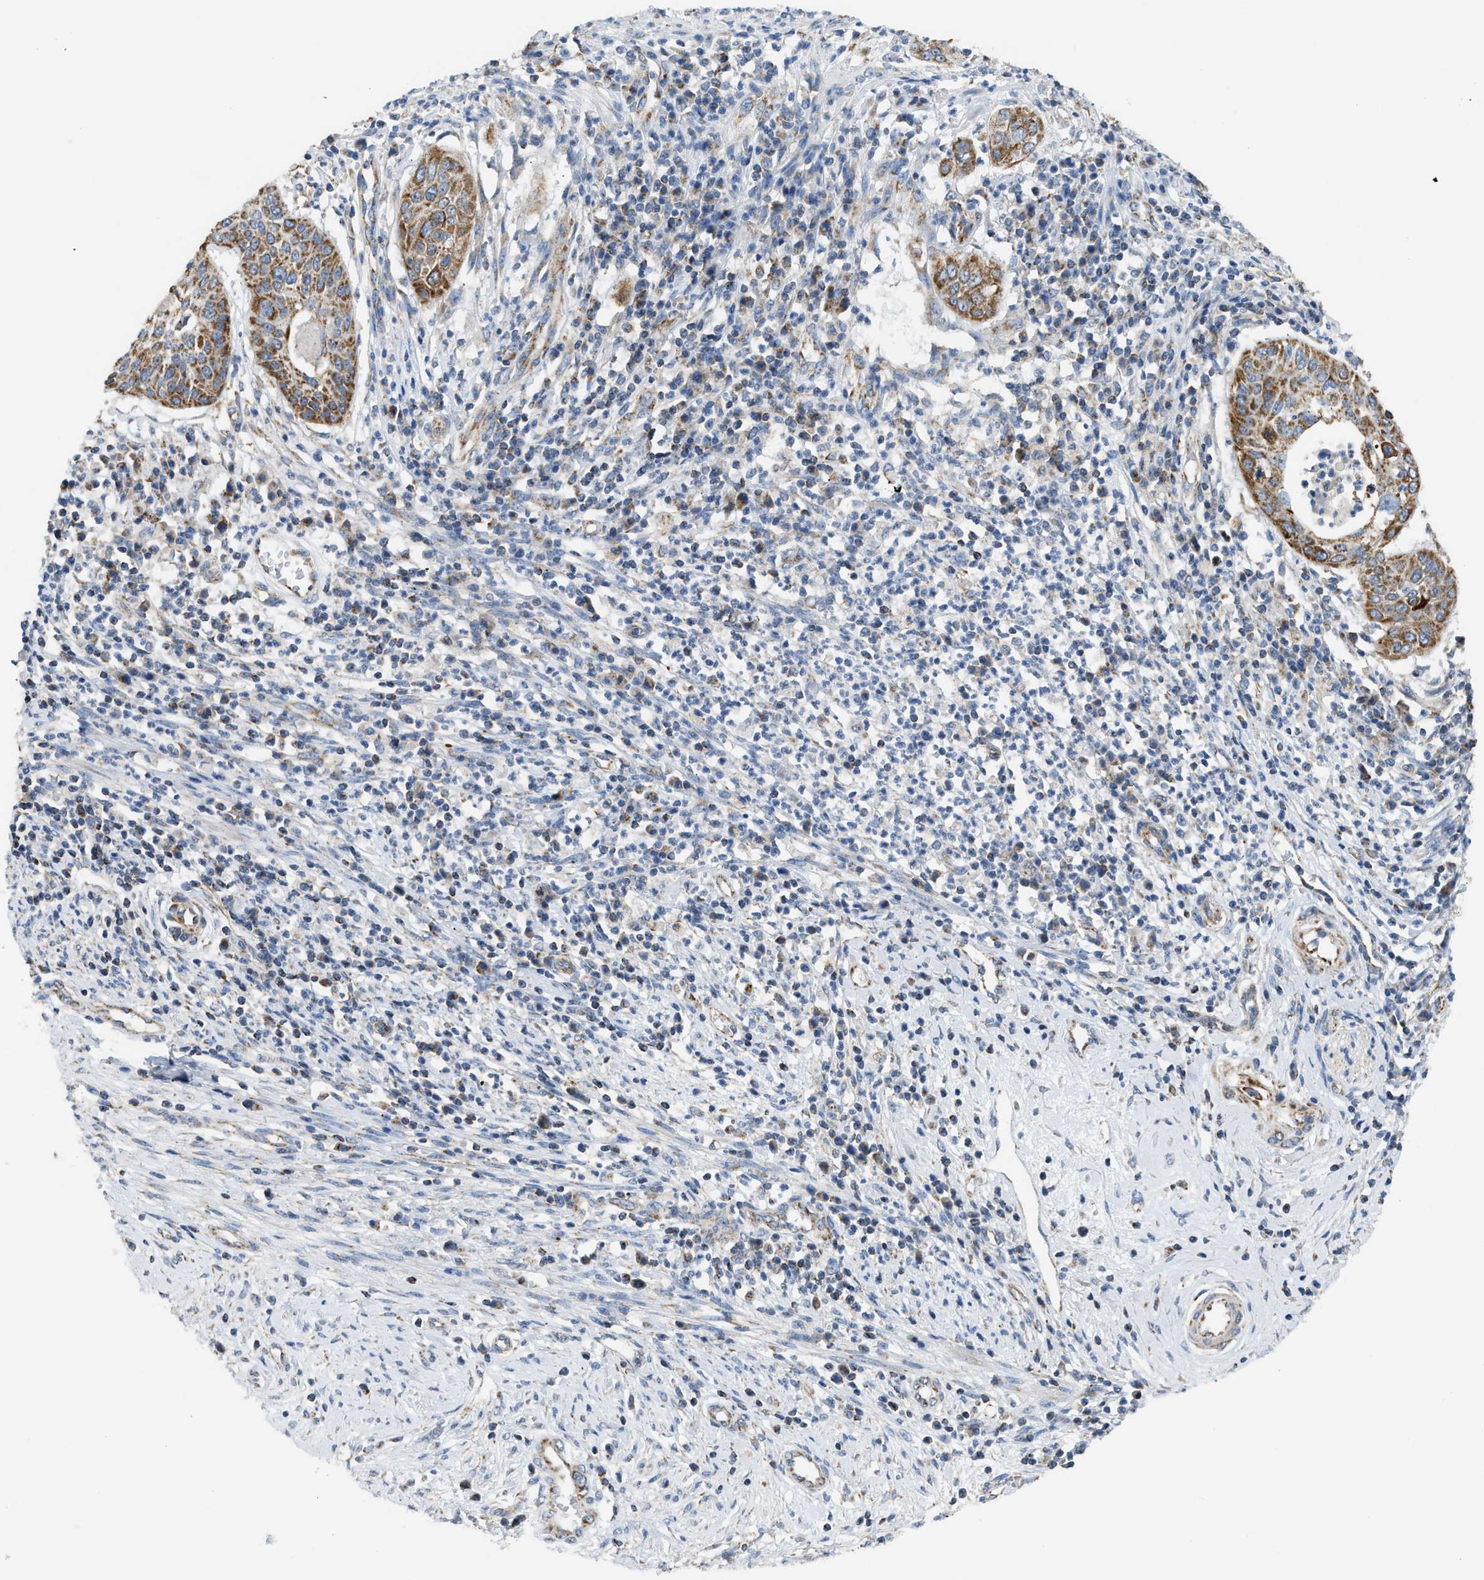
{"staining": {"intensity": "moderate", "quantity": ">75%", "location": "cytoplasmic/membranous"}, "tissue": "cervical cancer", "cell_type": "Tumor cells", "image_type": "cancer", "snomed": [{"axis": "morphology", "description": "Normal tissue, NOS"}, {"axis": "morphology", "description": "Squamous cell carcinoma, NOS"}, {"axis": "topography", "description": "Cervix"}], "caption": "Immunohistochemistry (IHC) (DAB (3,3'-diaminobenzidine)) staining of human cervical squamous cell carcinoma exhibits moderate cytoplasmic/membranous protein expression in about >75% of tumor cells. The staining was performed using DAB to visualize the protein expression in brown, while the nuclei were stained in blue with hematoxylin (Magnification: 20x).", "gene": "GOT2", "patient": {"sex": "female", "age": 39}}